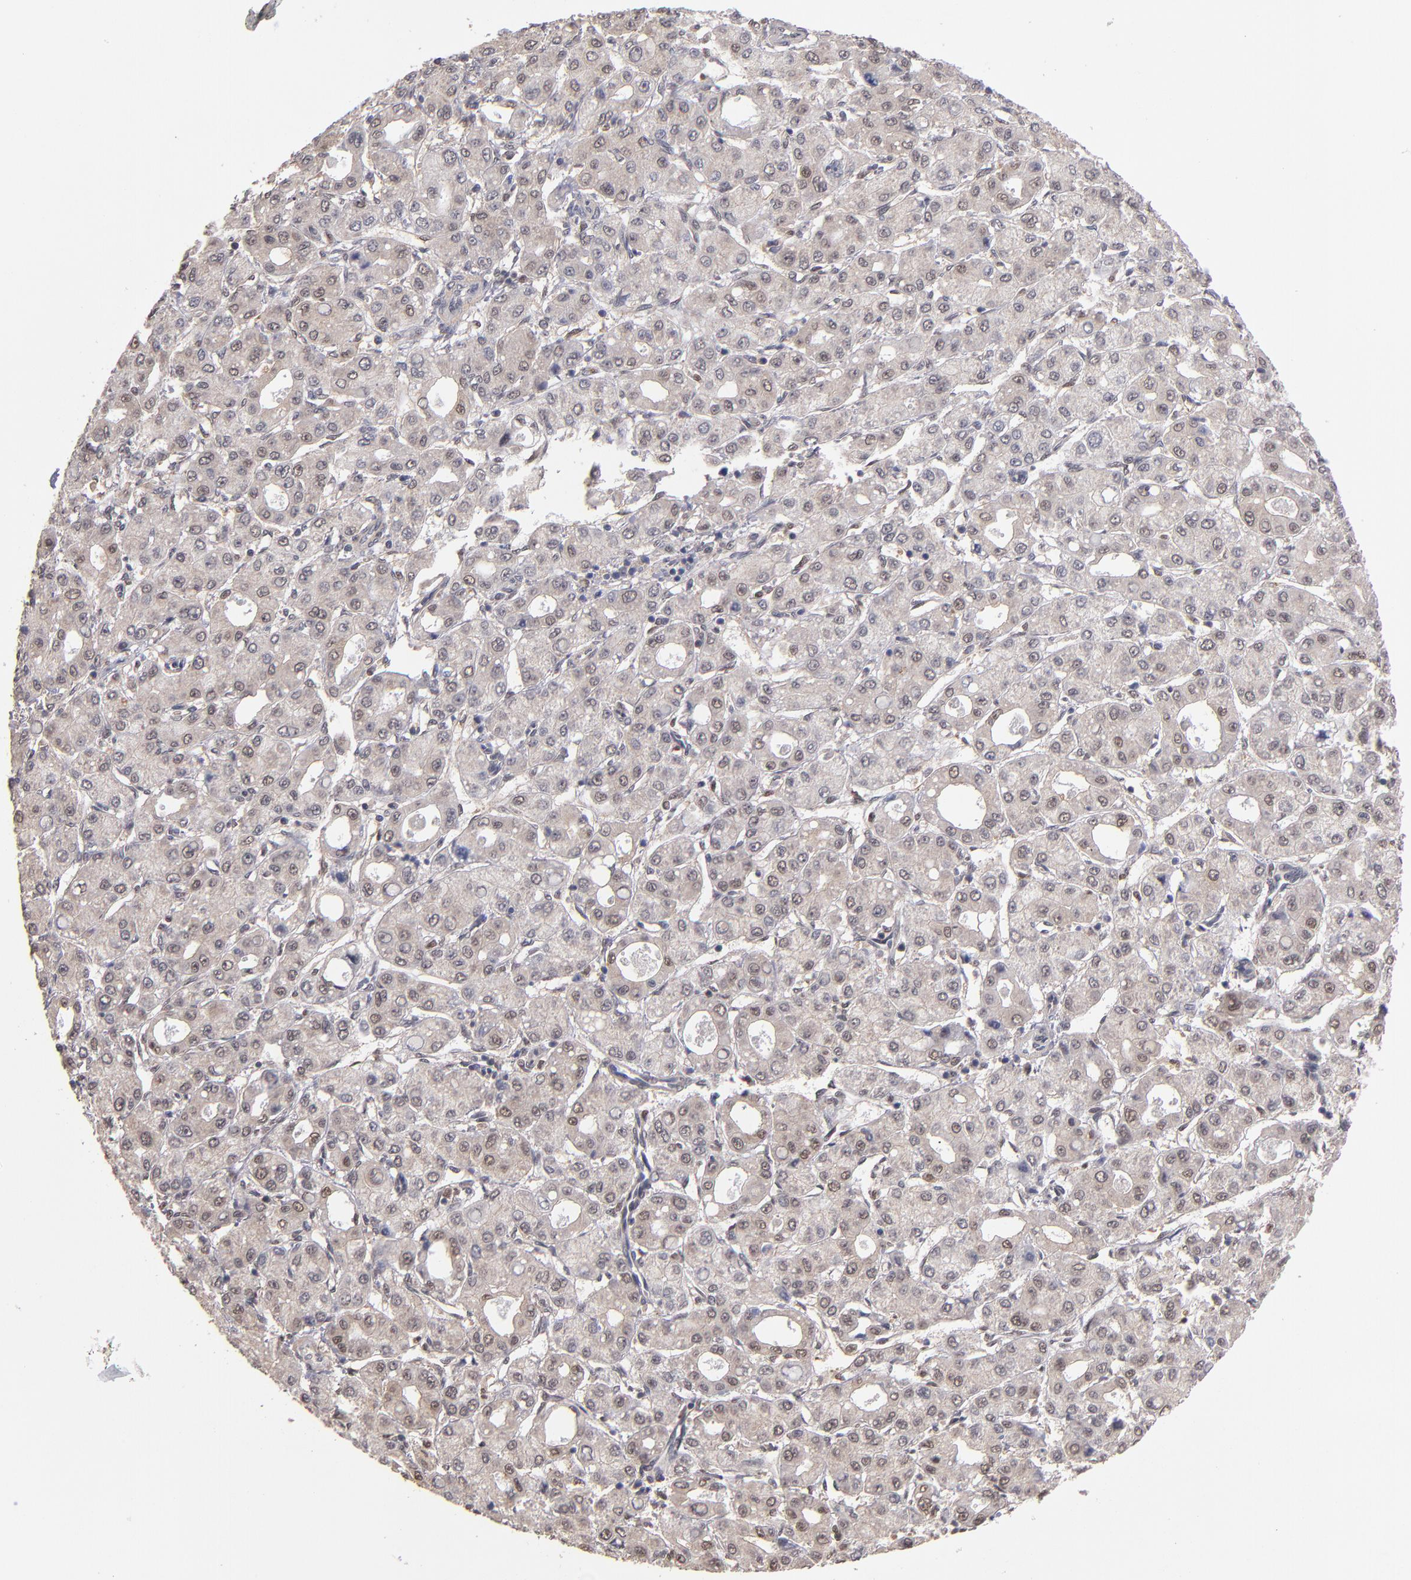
{"staining": {"intensity": "negative", "quantity": "none", "location": "none"}, "tissue": "liver cancer", "cell_type": "Tumor cells", "image_type": "cancer", "snomed": [{"axis": "morphology", "description": "Carcinoma, Hepatocellular, NOS"}, {"axis": "topography", "description": "Liver"}], "caption": "IHC of hepatocellular carcinoma (liver) displays no staining in tumor cells. Brightfield microscopy of IHC stained with DAB (3,3'-diaminobenzidine) (brown) and hematoxylin (blue), captured at high magnification.", "gene": "PSMD10", "patient": {"sex": "male", "age": 69}}